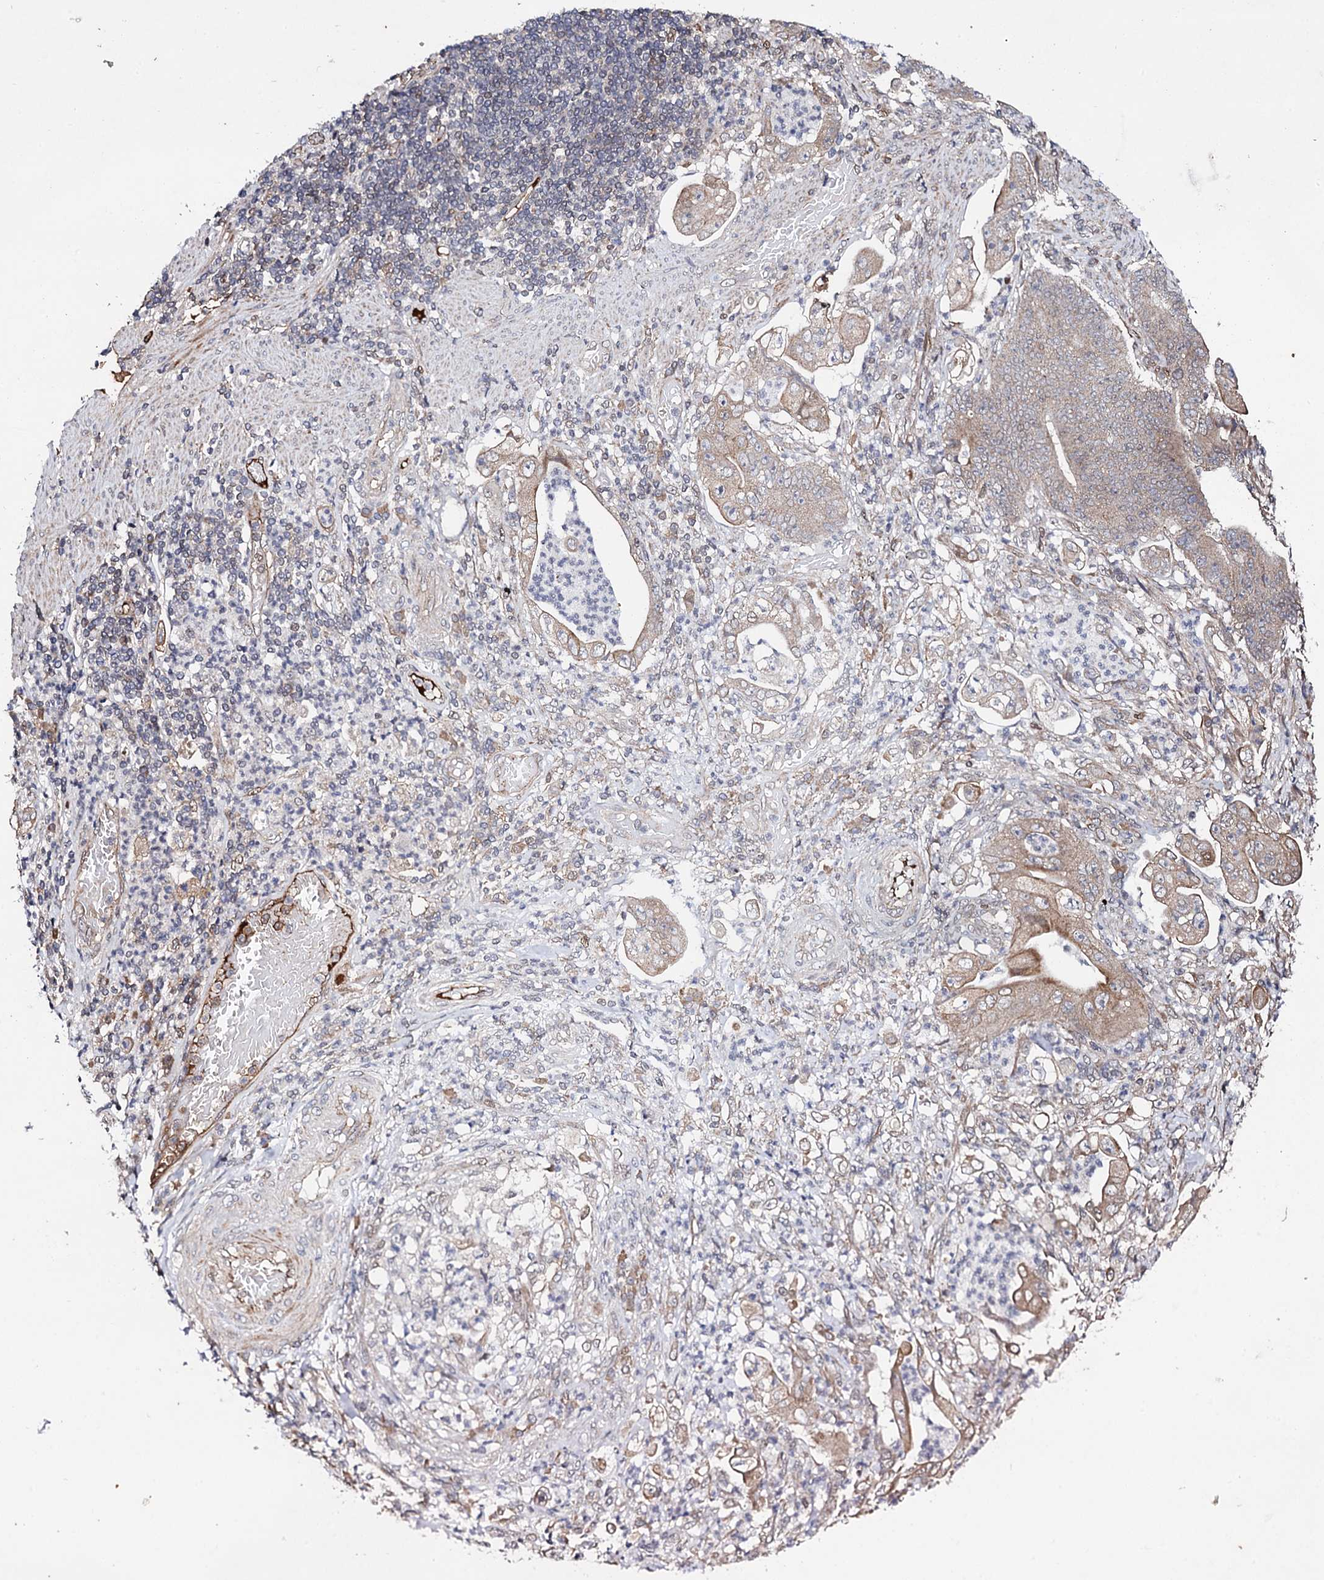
{"staining": {"intensity": "weak", "quantity": "25%-75%", "location": "cytoplasmic/membranous"}, "tissue": "stomach cancer", "cell_type": "Tumor cells", "image_type": "cancer", "snomed": [{"axis": "morphology", "description": "Adenocarcinoma, NOS"}, {"axis": "topography", "description": "Stomach"}], "caption": "Protein expression by IHC reveals weak cytoplasmic/membranous positivity in approximately 25%-75% of tumor cells in stomach cancer (adenocarcinoma). (IHC, brightfield microscopy, high magnification).", "gene": "FAM111A", "patient": {"sex": "female", "age": 73}}